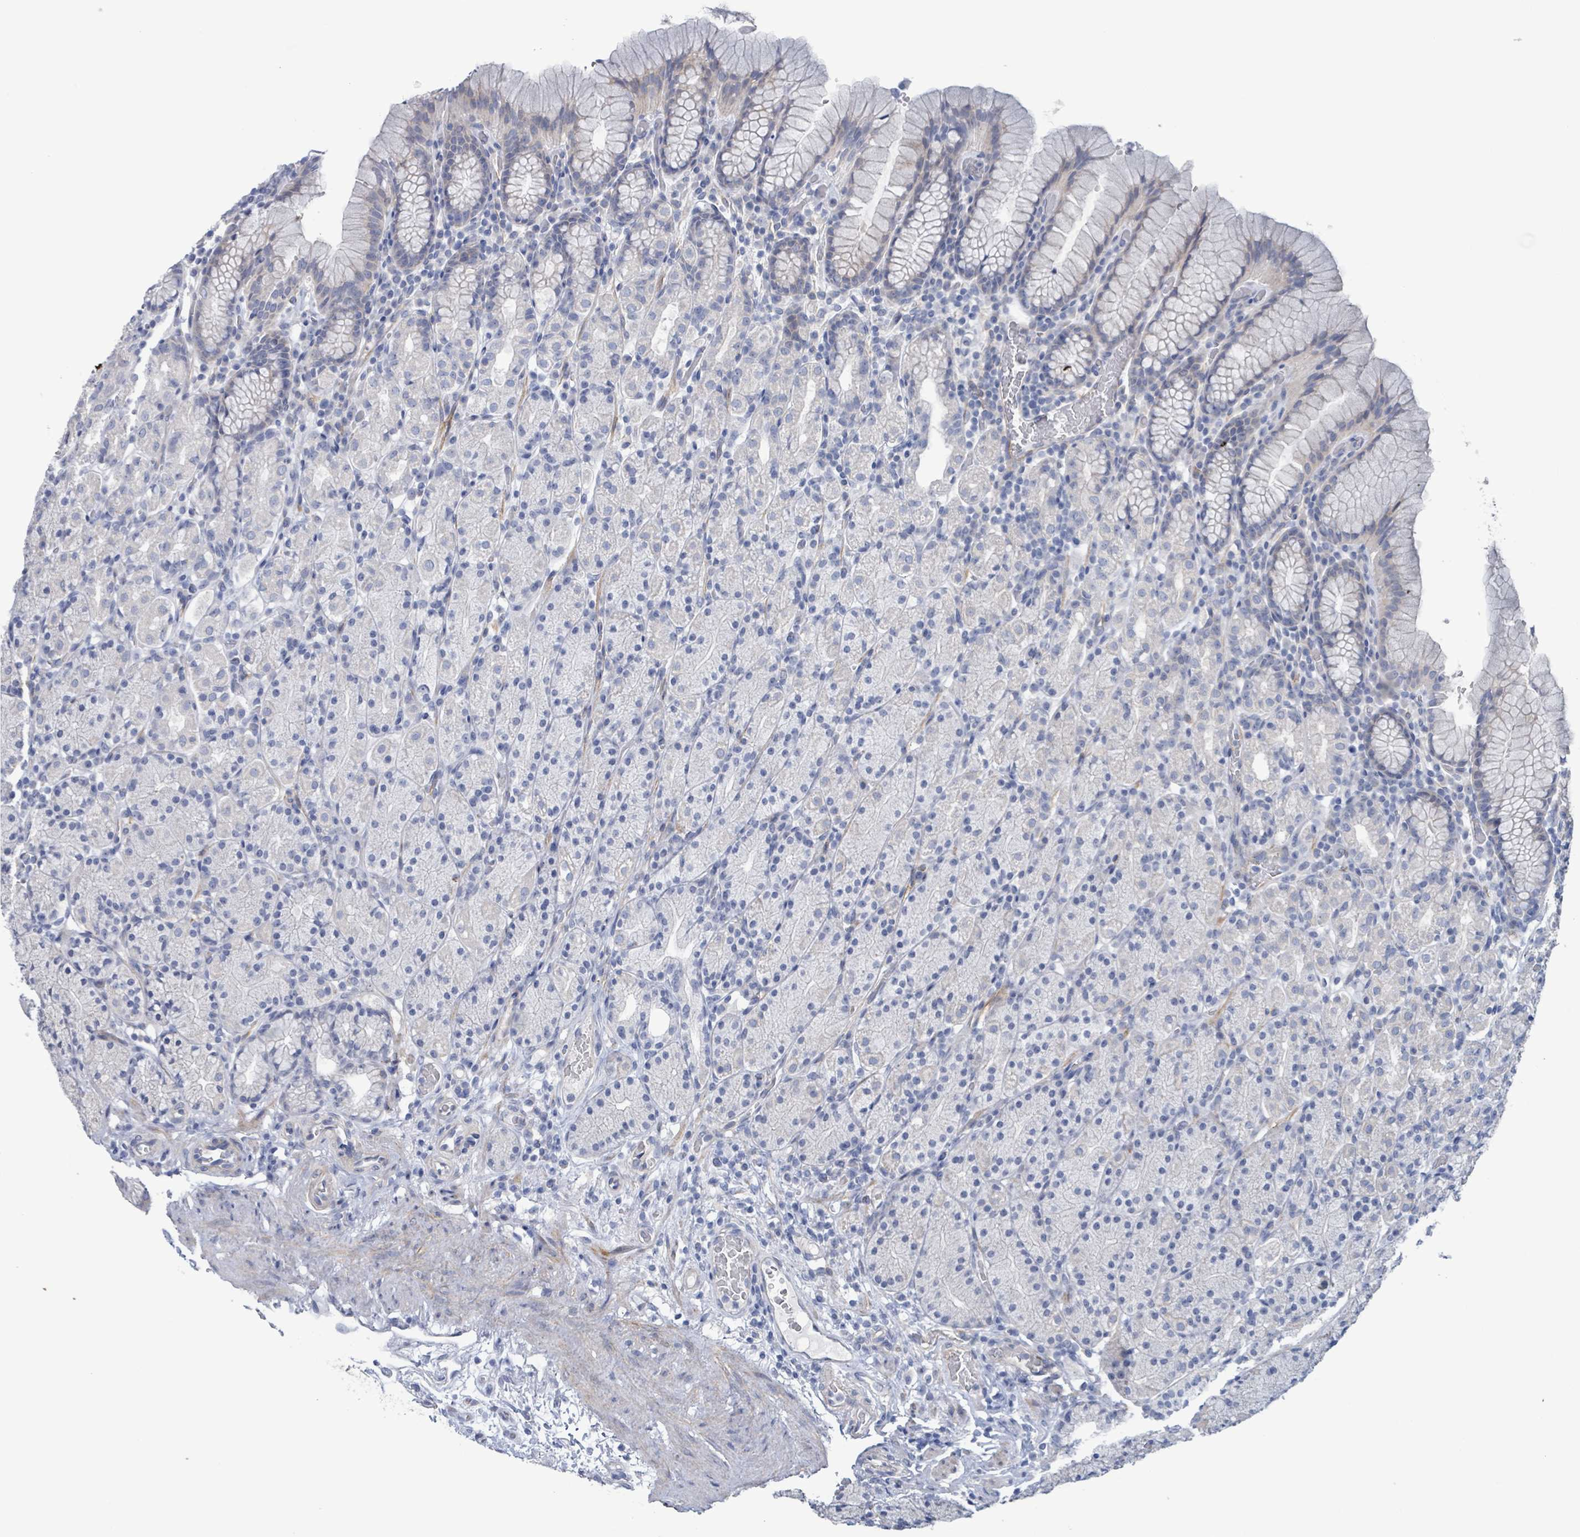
{"staining": {"intensity": "negative", "quantity": "none", "location": "none"}, "tissue": "stomach", "cell_type": "Glandular cells", "image_type": "normal", "snomed": [{"axis": "morphology", "description": "Normal tissue, NOS"}, {"axis": "topography", "description": "Stomach, upper"}, {"axis": "topography", "description": "Stomach"}], "caption": "Glandular cells show no significant expression in normal stomach. (DAB (3,3'-diaminobenzidine) immunohistochemistry (IHC), high magnification).", "gene": "PKLR", "patient": {"sex": "male", "age": 62}}